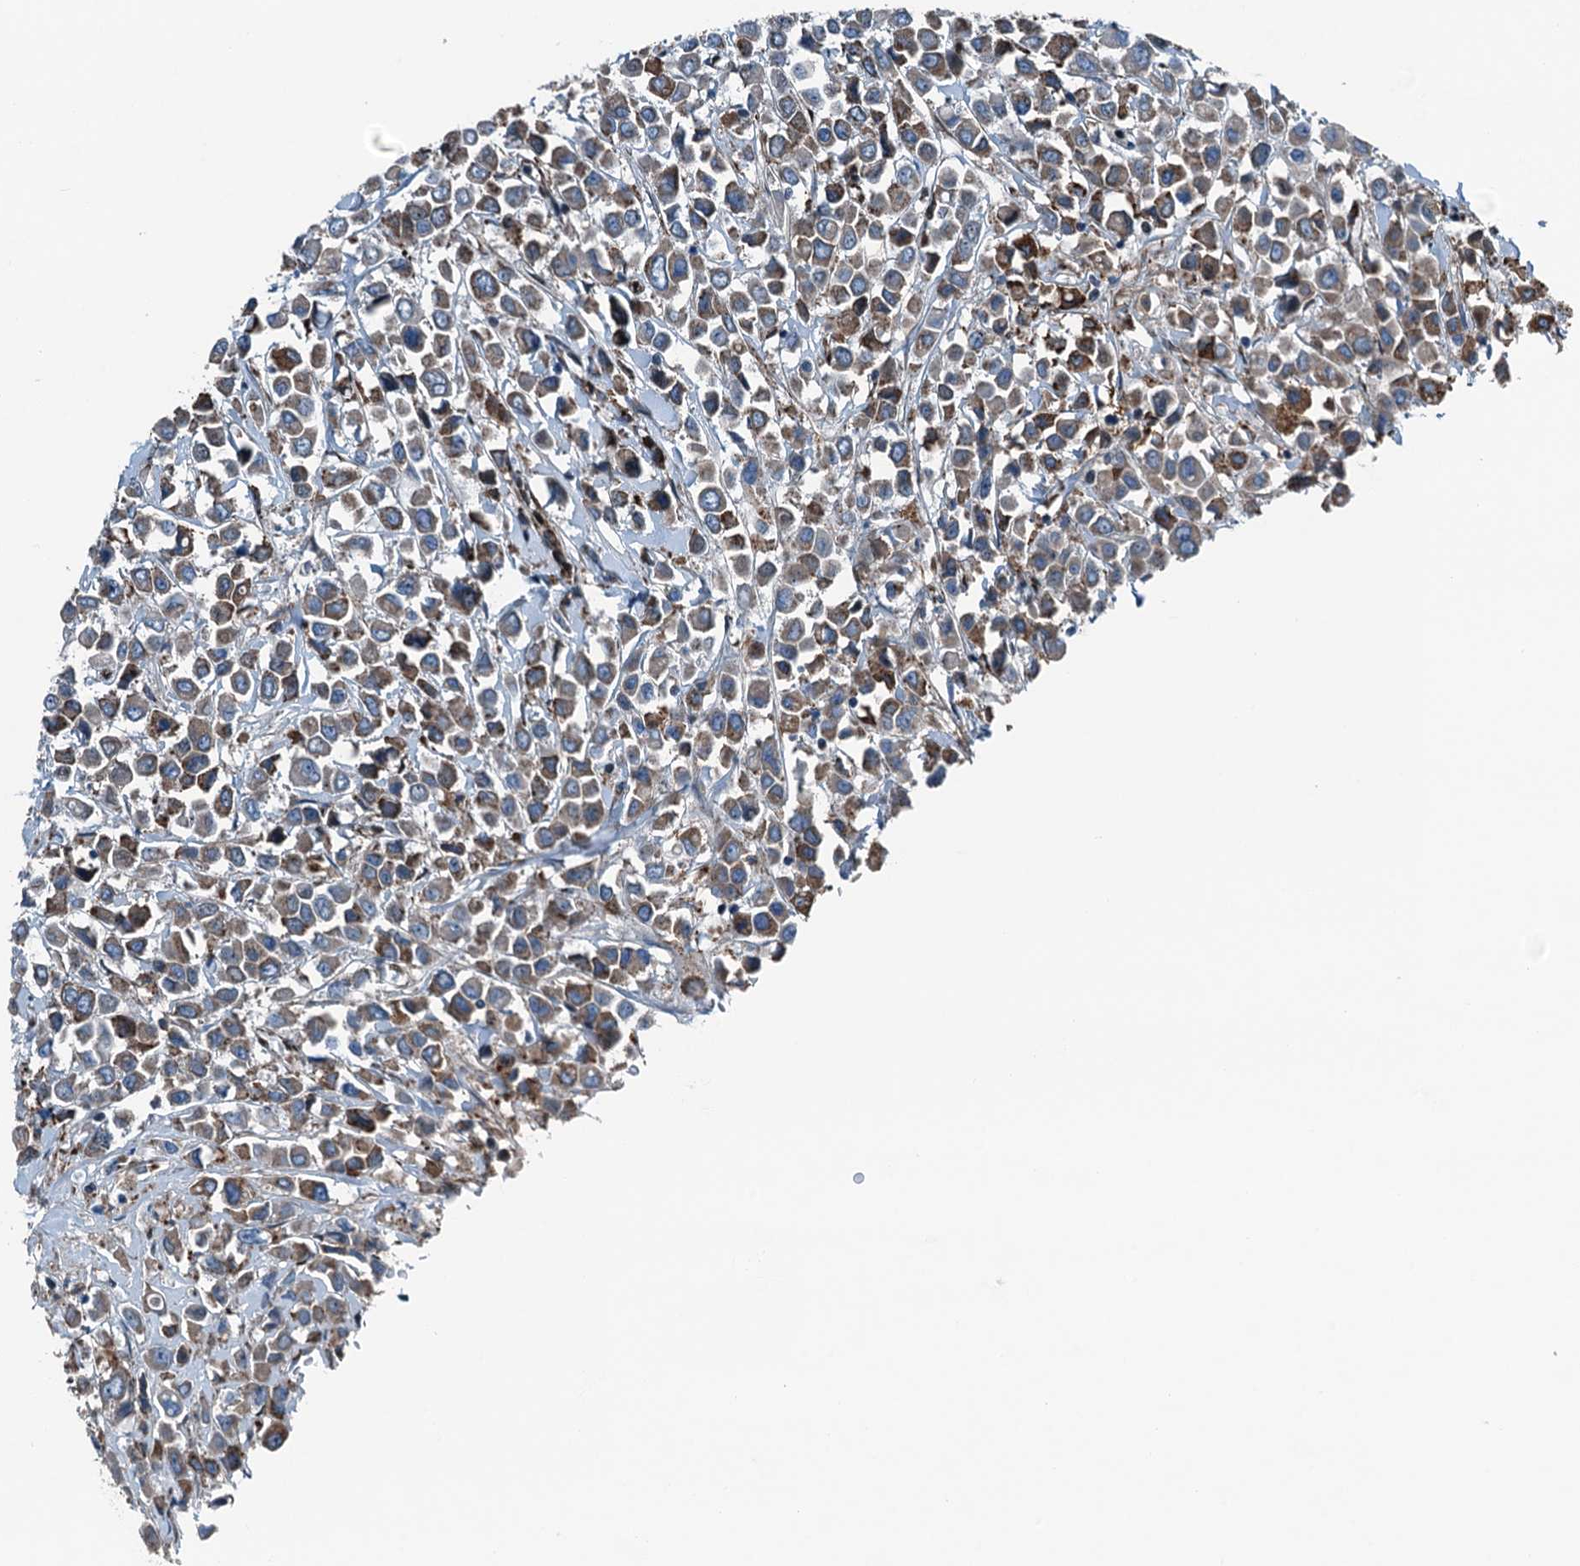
{"staining": {"intensity": "moderate", "quantity": "<25%", "location": "cytoplasmic/membranous"}, "tissue": "breast cancer", "cell_type": "Tumor cells", "image_type": "cancer", "snomed": [{"axis": "morphology", "description": "Duct carcinoma"}, {"axis": "topography", "description": "Breast"}], "caption": "Tumor cells reveal low levels of moderate cytoplasmic/membranous positivity in about <25% of cells in breast cancer (intraductal carcinoma).", "gene": "TAMALIN", "patient": {"sex": "female", "age": 61}}